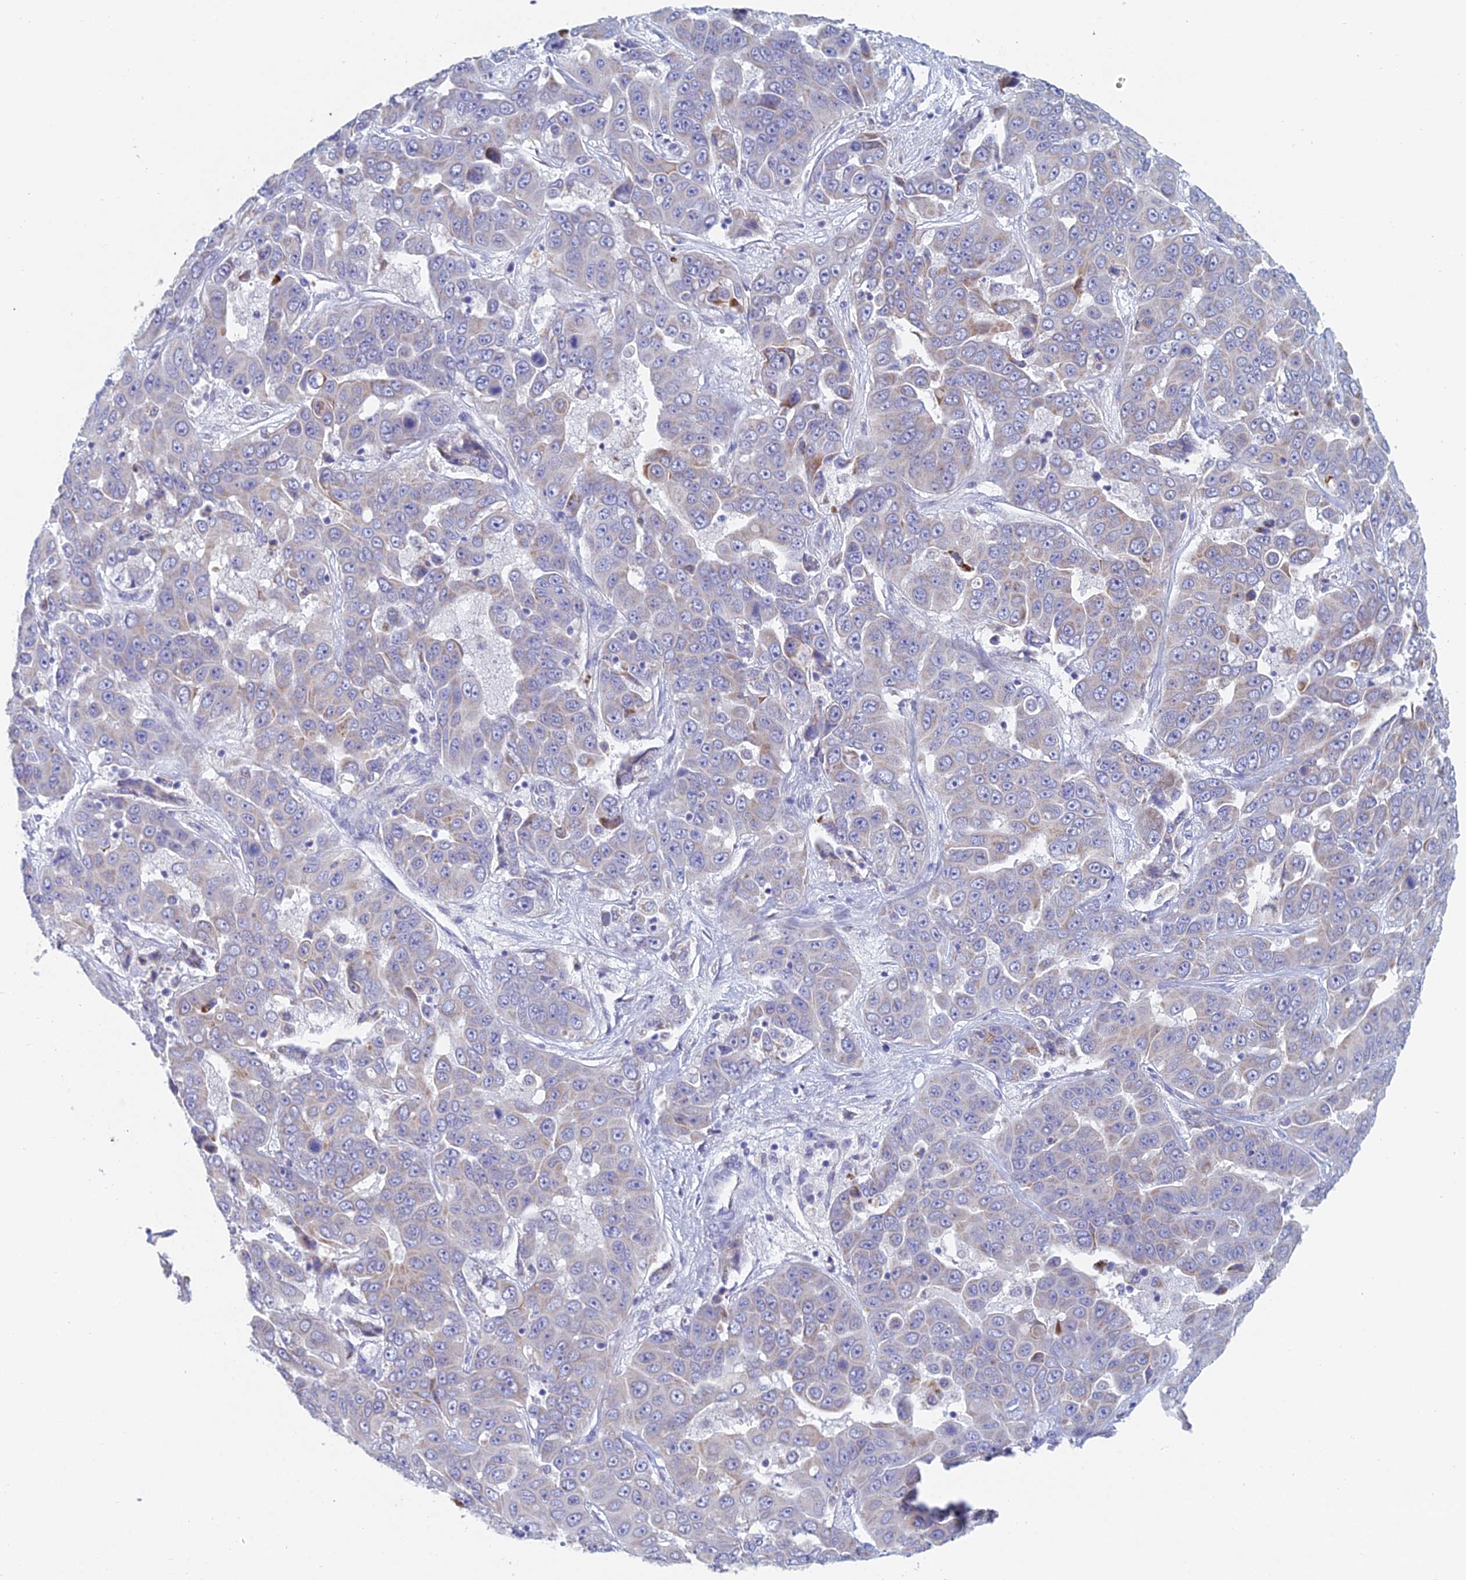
{"staining": {"intensity": "moderate", "quantity": "<25%", "location": "cytoplasmic/membranous"}, "tissue": "liver cancer", "cell_type": "Tumor cells", "image_type": "cancer", "snomed": [{"axis": "morphology", "description": "Cholangiocarcinoma"}, {"axis": "topography", "description": "Liver"}], "caption": "IHC histopathology image of neoplastic tissue: liver cholangiocarcinoma stained using IHC displays low levels of moderate protein expression localized specifically in the cytoplasmic/membranous of tumor cells, appearing as a cytoplasmic/membranous brown color.", "gene": "ACSM1", "patient": {"sex": "female", "age": 52}}